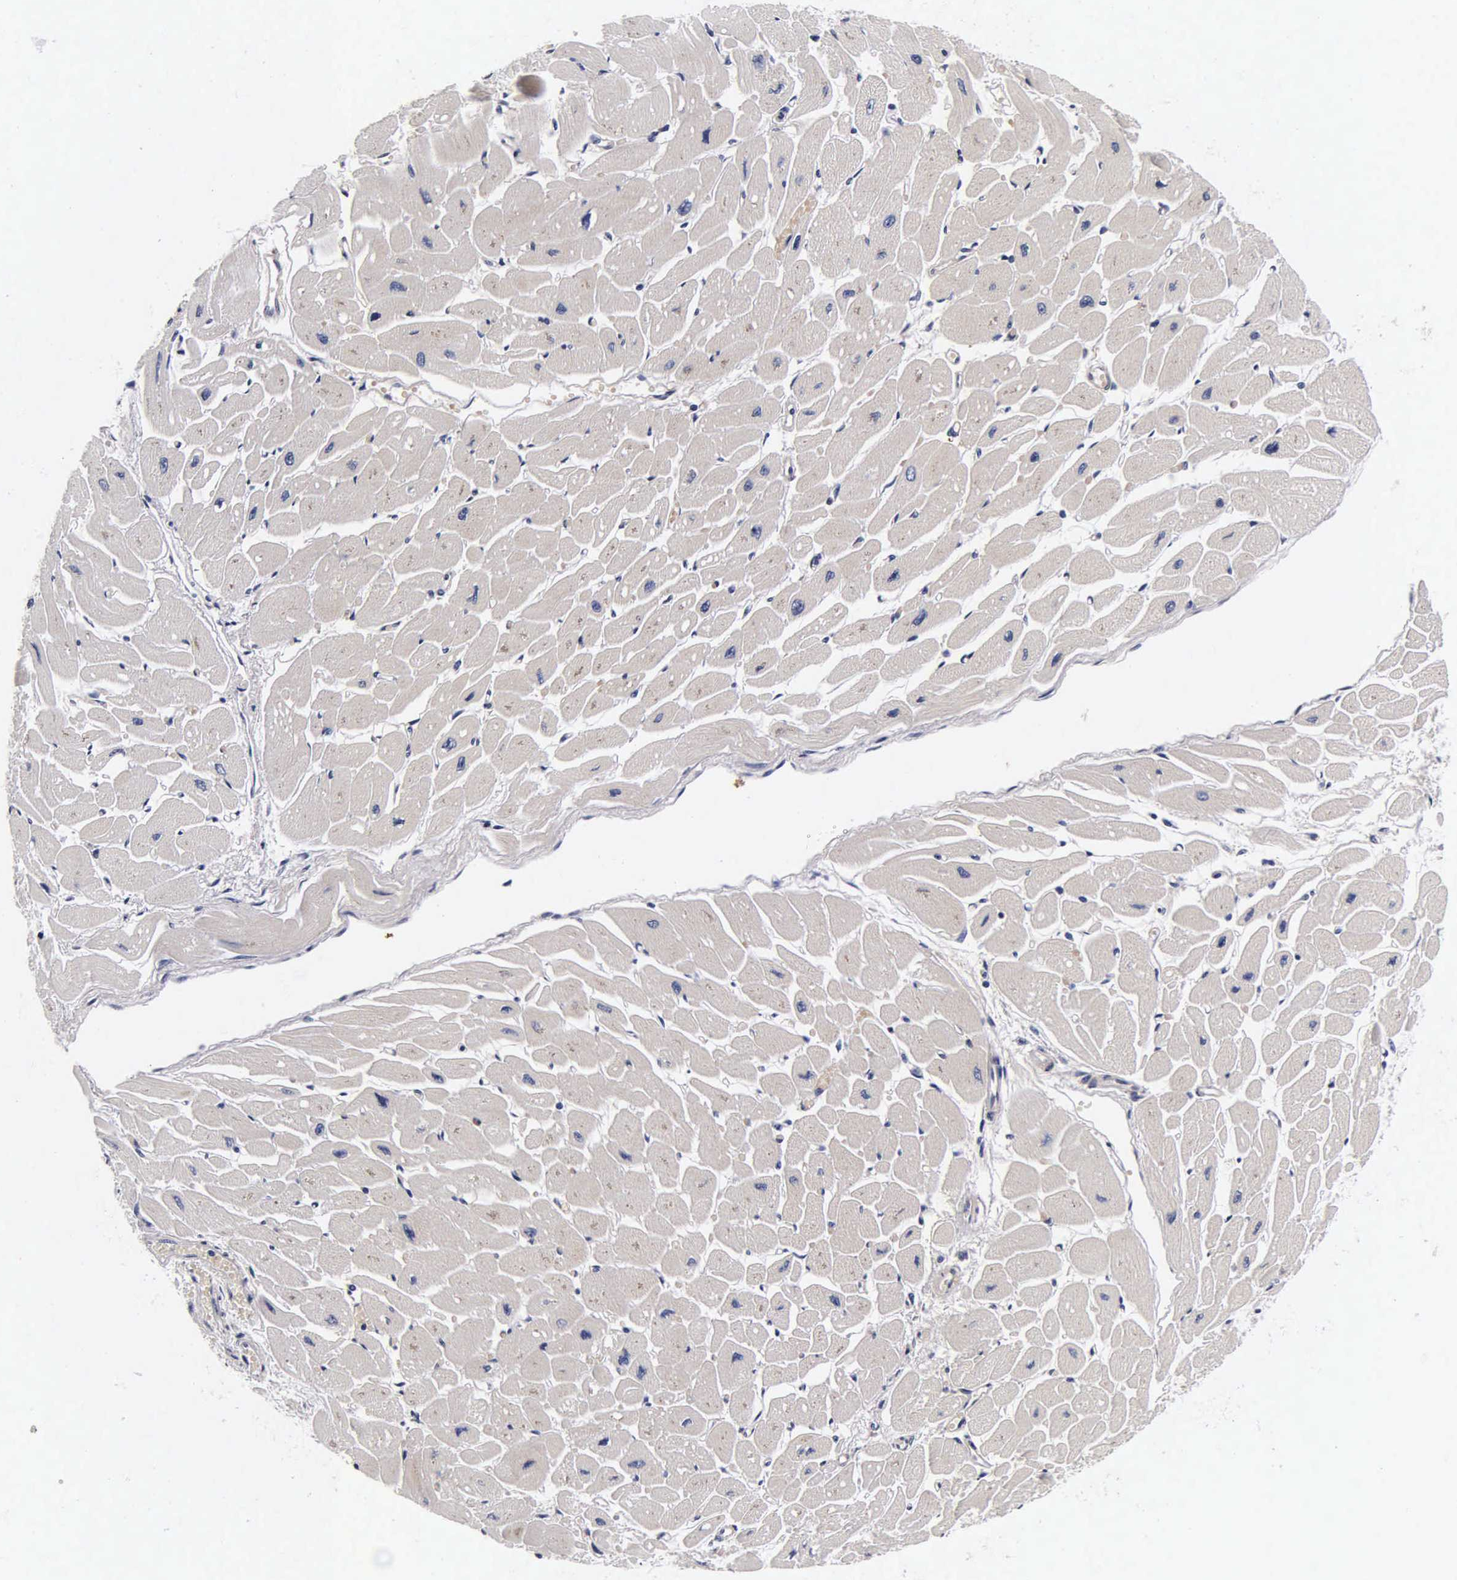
{"staining": {"intensity": "negative", "quantity": "none", "location": "none"}, "tissue": "heart muscle", "cell_type": "Cardiomyocytes", "image_type": "normal", "snomed": [{"axis": "morphology", "description": "Normal tissue, NOS"}, {"axis": "topography", "description": "Heart"}], "caption": "There is no significant staining in cardiomyocytes of heart muscle. (DAB (3,3'-diaminobenzidine) IHC, high magnification).", "gene": "ENO2", "patient": {"sex": "female", "age": 54}}